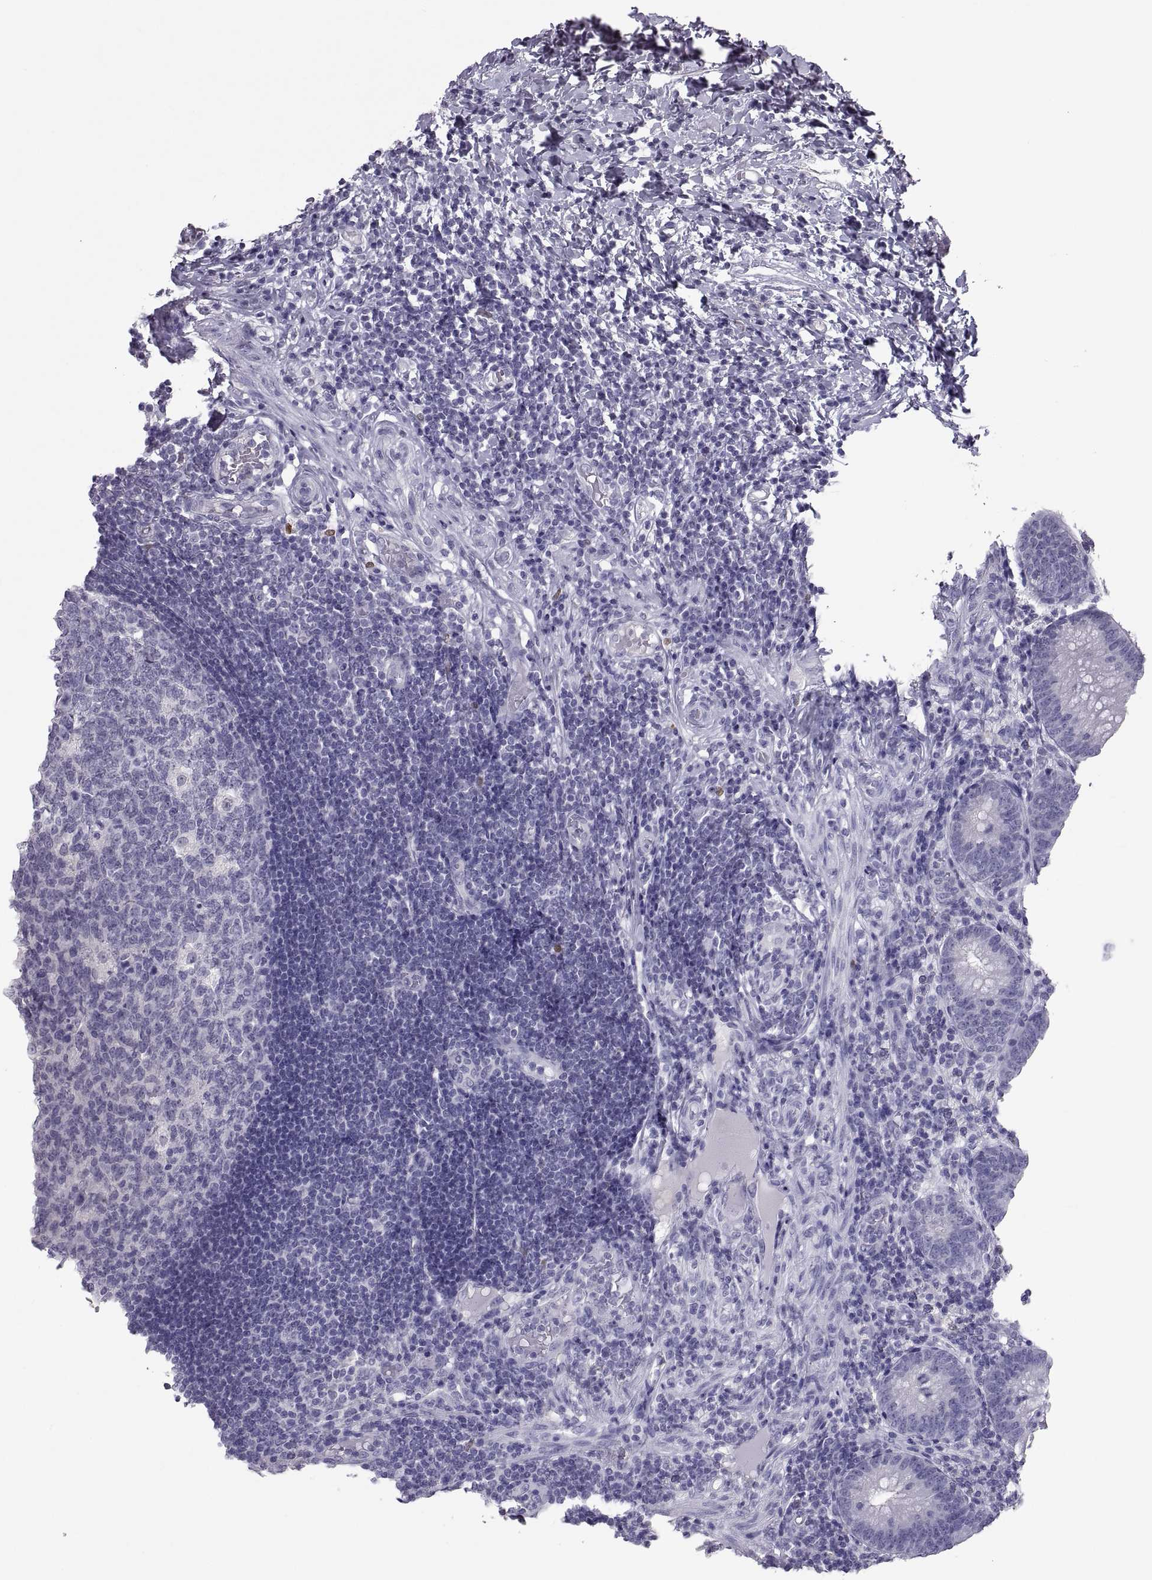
{"staining": {"intensity": "negative", "quantity": "none", "location": "none"}, "tissue": "appendix", "cell_type": "Glandular cells", "image_type": "normal", "snomed": [{"axis": "morphology", "description": "Normal tissue, NOS"}, {"axis": "morphology", "description": "Inflammation, NOS"}, {"axis": "topography", "description": "Appendix"}], "caption": "IHC photomicrograph of normal human appendix stained for a protein (brown), which demonstrates no staining in glandular cells.", "gene": "SOX21", "patient": {"sex": "male", "age": 16}}